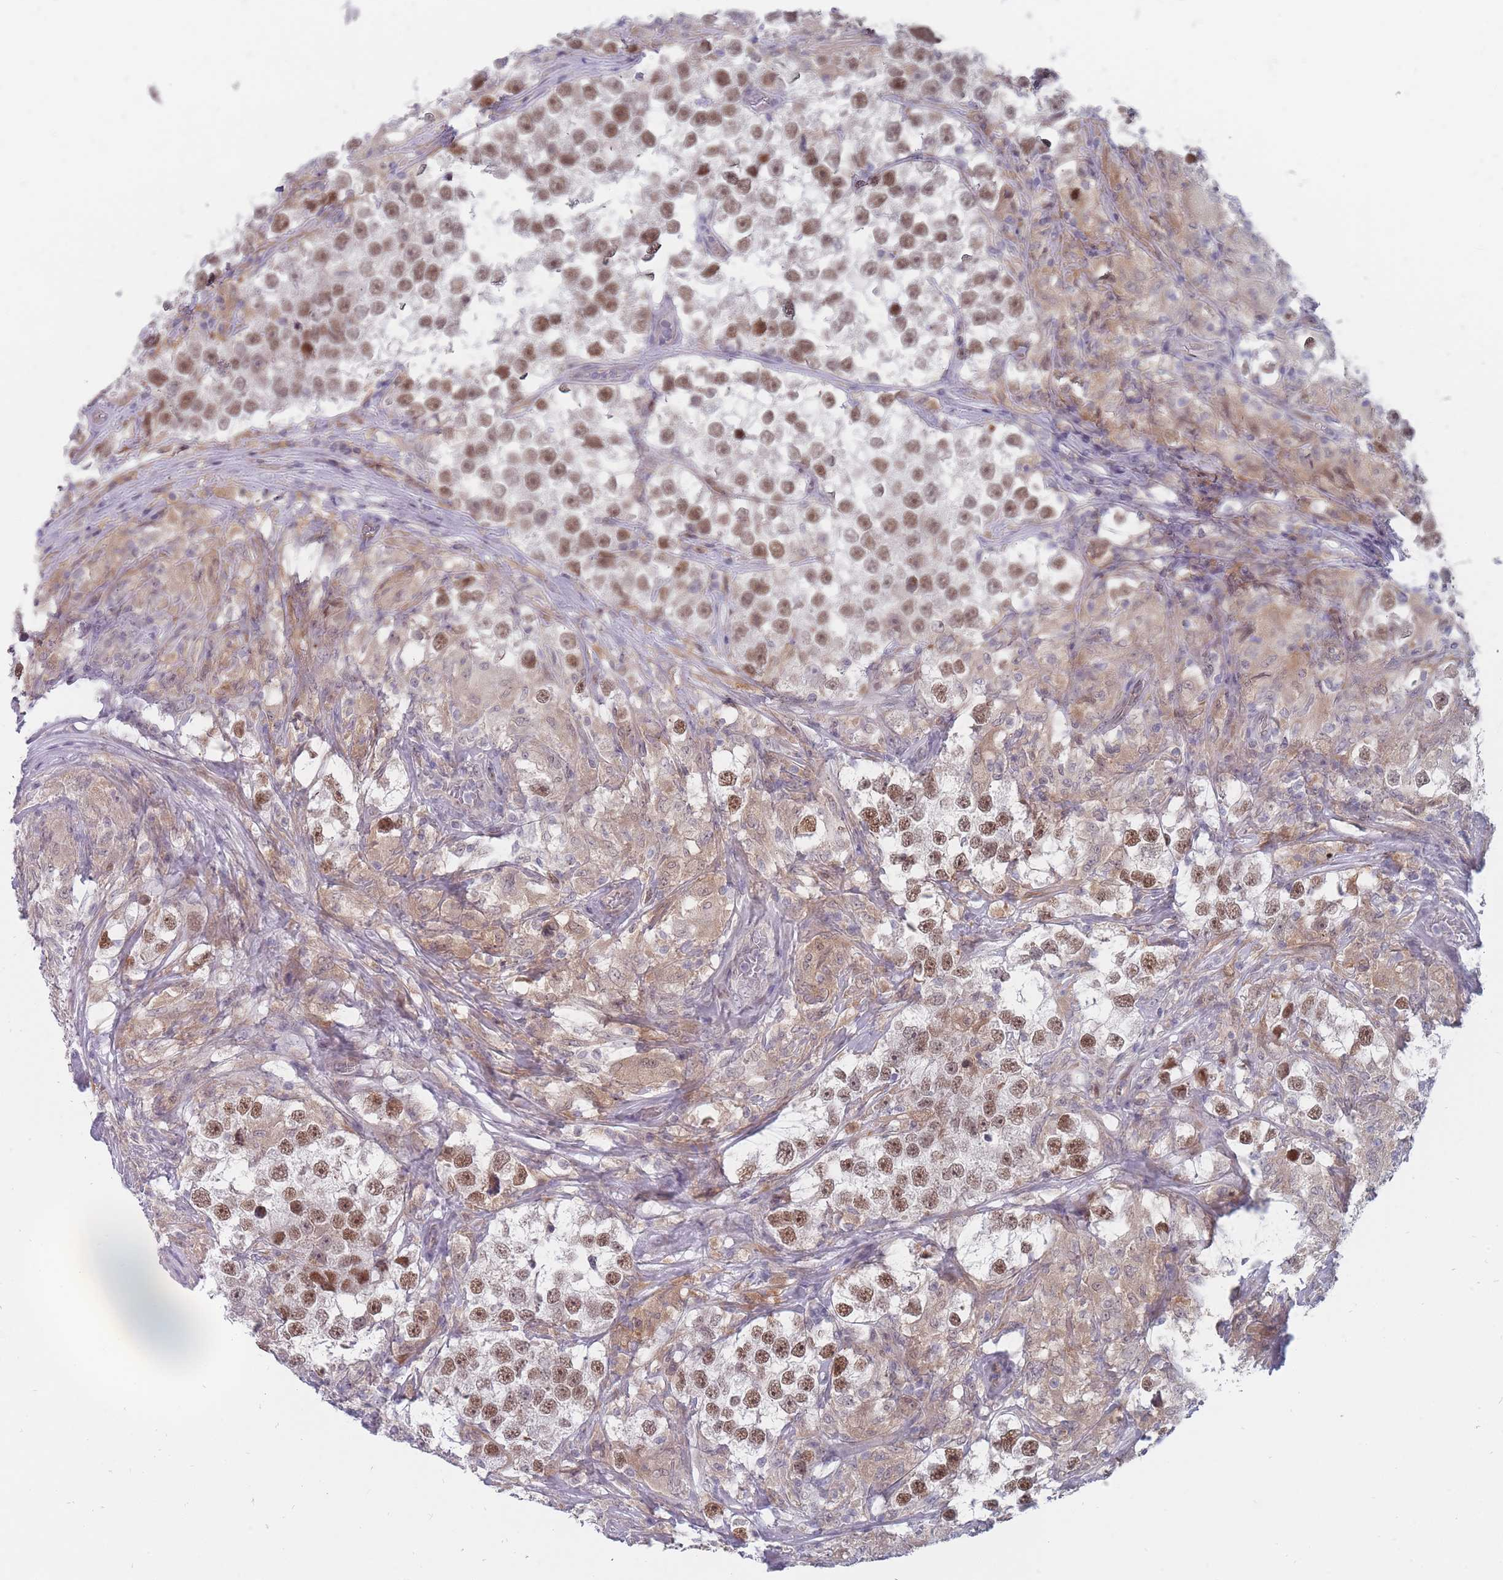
{"staining": {"intensity": "moderate", "quantity": ">75%", "location": "nuclear"}, "tissue": "testis cancer", "cell_type": "Tumor cells", "image_type": "cancer", "snomed": [{"axis": "morphology", "description": "Seminoma, NOS"}, {"axis": "topography", "description": "Testis"}], "caption": "An immunohistochemistry histopathology image of tumor tissue is shown. Protein staining in brown shows moderate nuclear positivity in seminoma (testis) within tumor cells. (Stains: DAB (3,3'-diaminobenzidine) in brown, nuclei in blue, Microscopy: brightfield microscopy at high magnification).", "gene": "GINS1", "patient": {"sex": "male", "age": 46}}